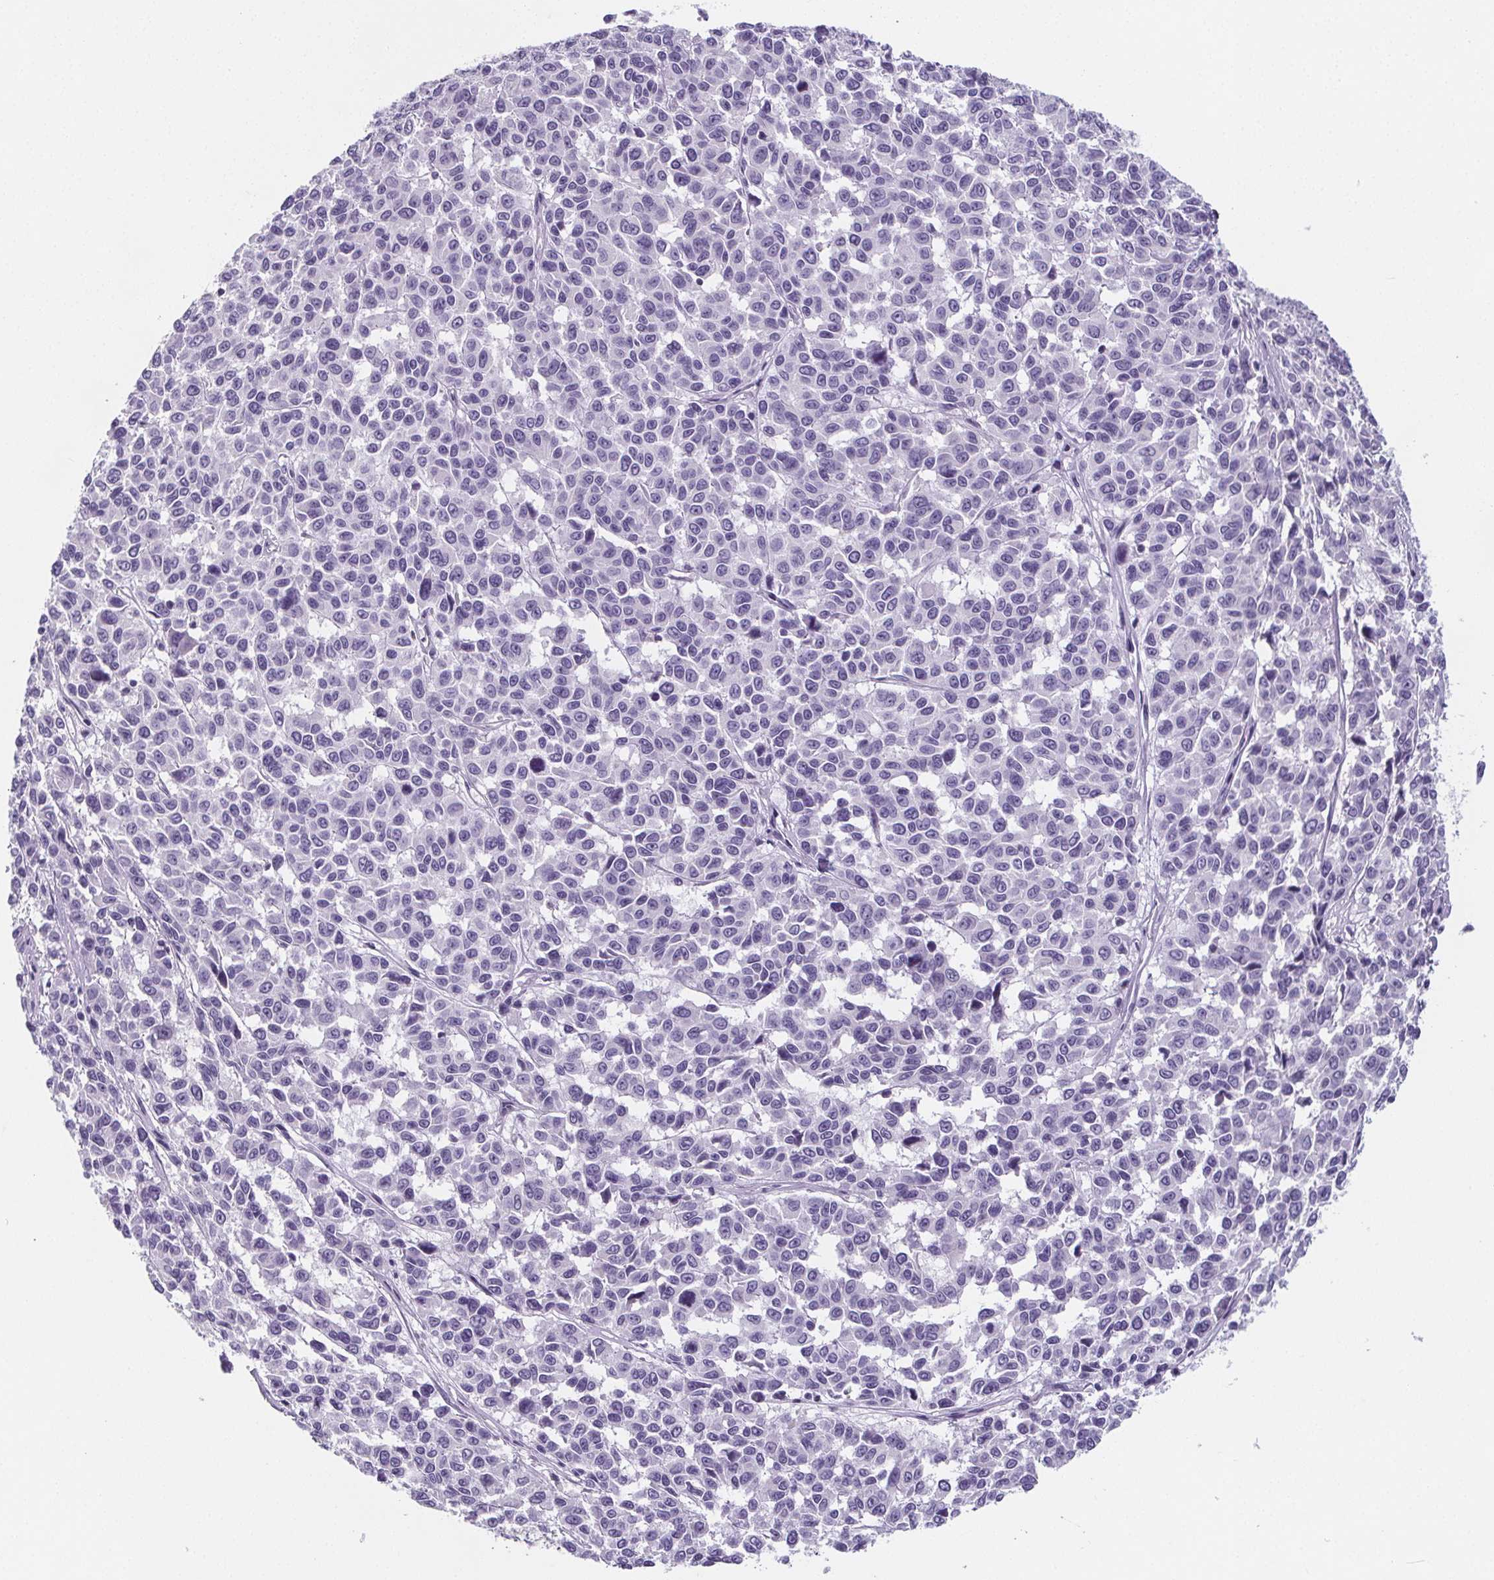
{"staining": {"intensity": "negative", "quantity": "none", "location": "none"}, "tissue": "melanoma", "cell_type": "Tumor cells", "image_type": "cancer", "snomed": [{"axis": "morphology", "description": "Malignant melanoma, NOS"}, {"axis": "topography", "description": "Skin"}], "caption": "An IHC micrograph of malignant melanoma is shown. There is no staining in tumor cells of malignant melanoma.", "gene": "ADRB1", "patient": {"sex": "female", "age": 66}}